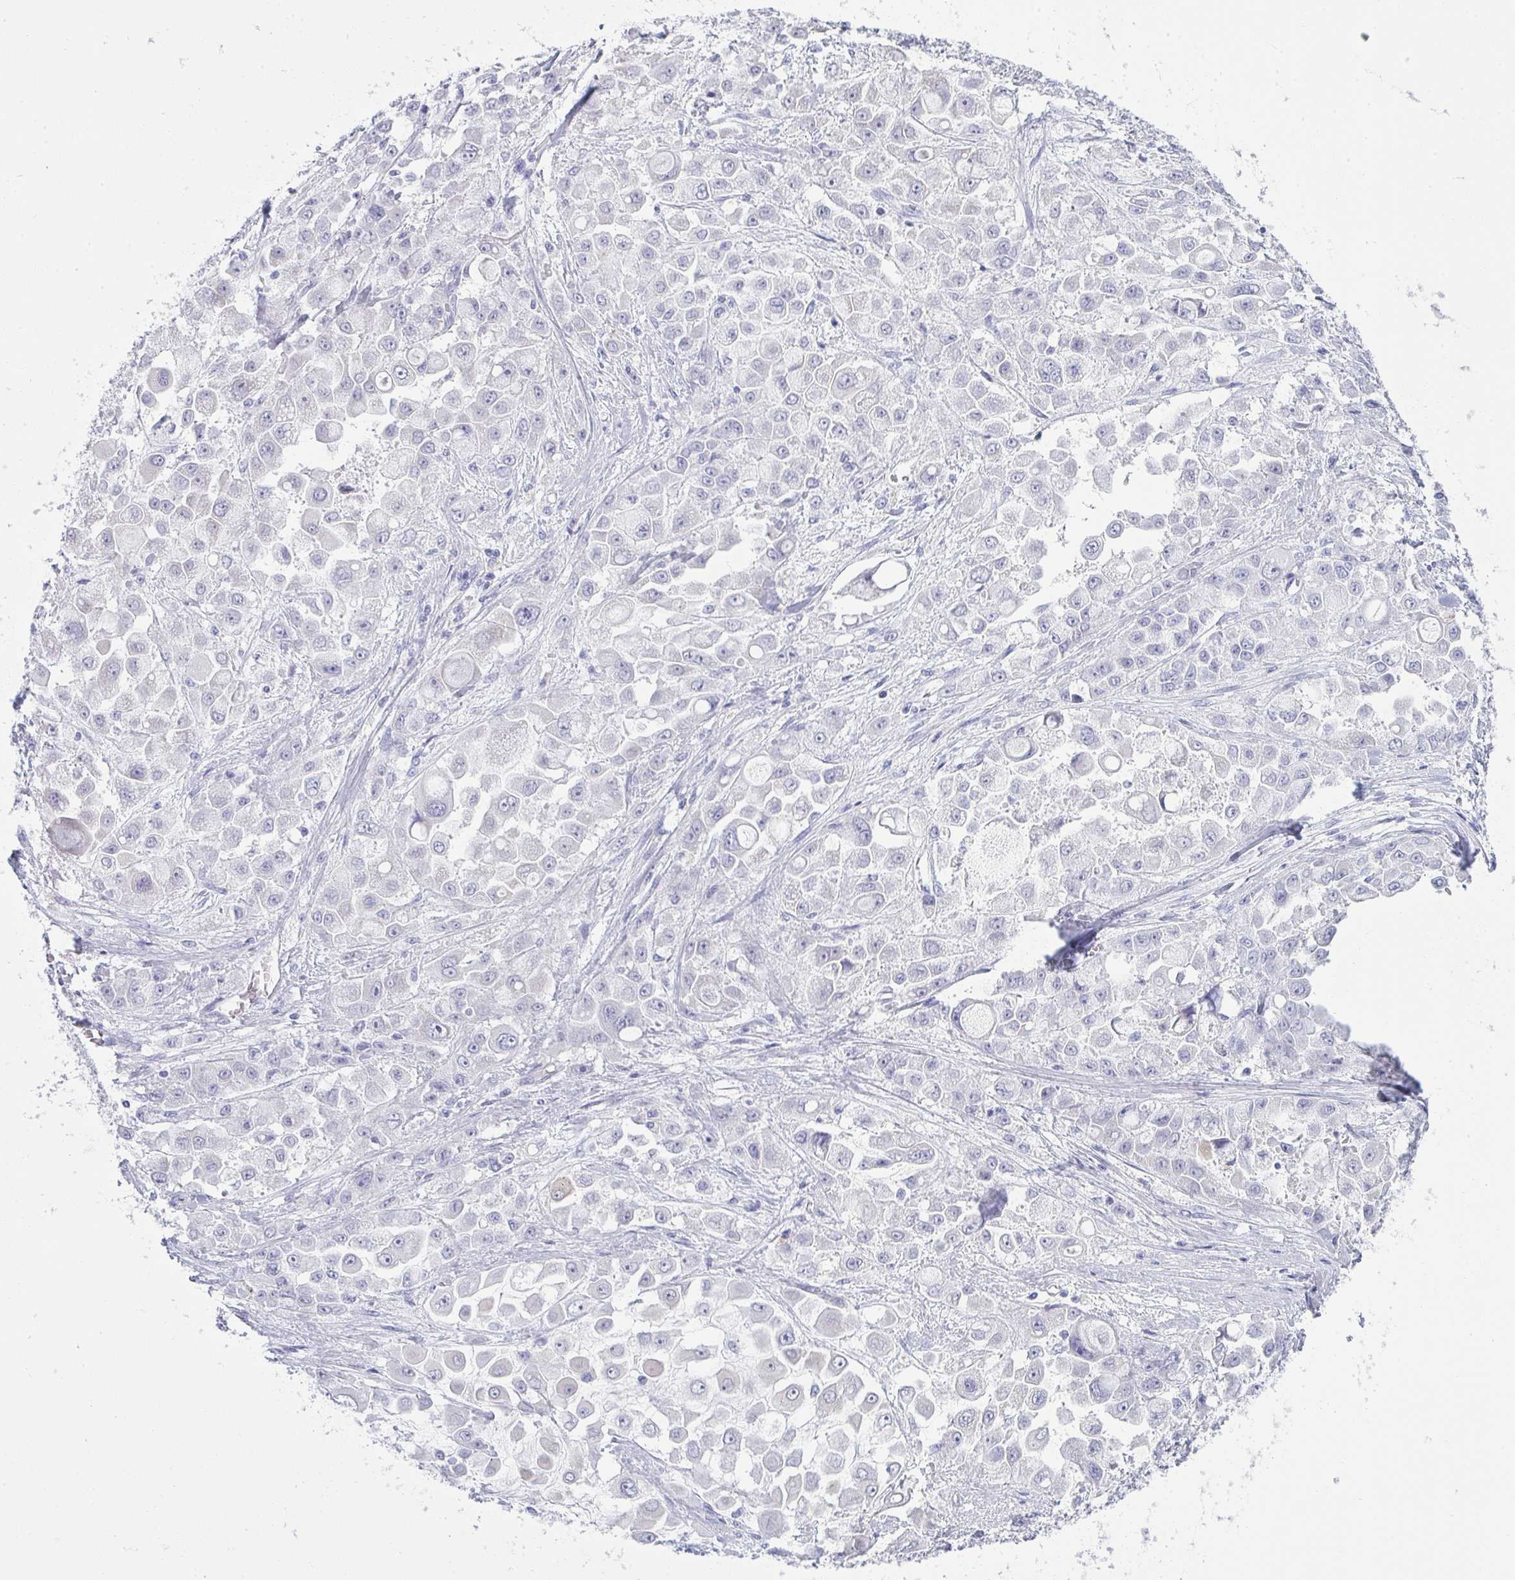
{"staining": {"intensity": "negative", "quantity": "none", "location": "none"}, "tissue": "stomach cancer", "cell_type": "Tumor cells", "image_type": "cancer", "snomed": [{"axis": "morphology", "description": "Adenocarcinoma, NOS"}, {"axis": "topography", "description": "Stomach"}], "caption": "High power microscopy image of an immunohistochemistry (IHC) photomicrograph of adenocarcinoma (stomach), revealing no significant positivity in tumor cells.", "gene": "SERPINB10", "patient": {"sex": "female", "age": 76}}